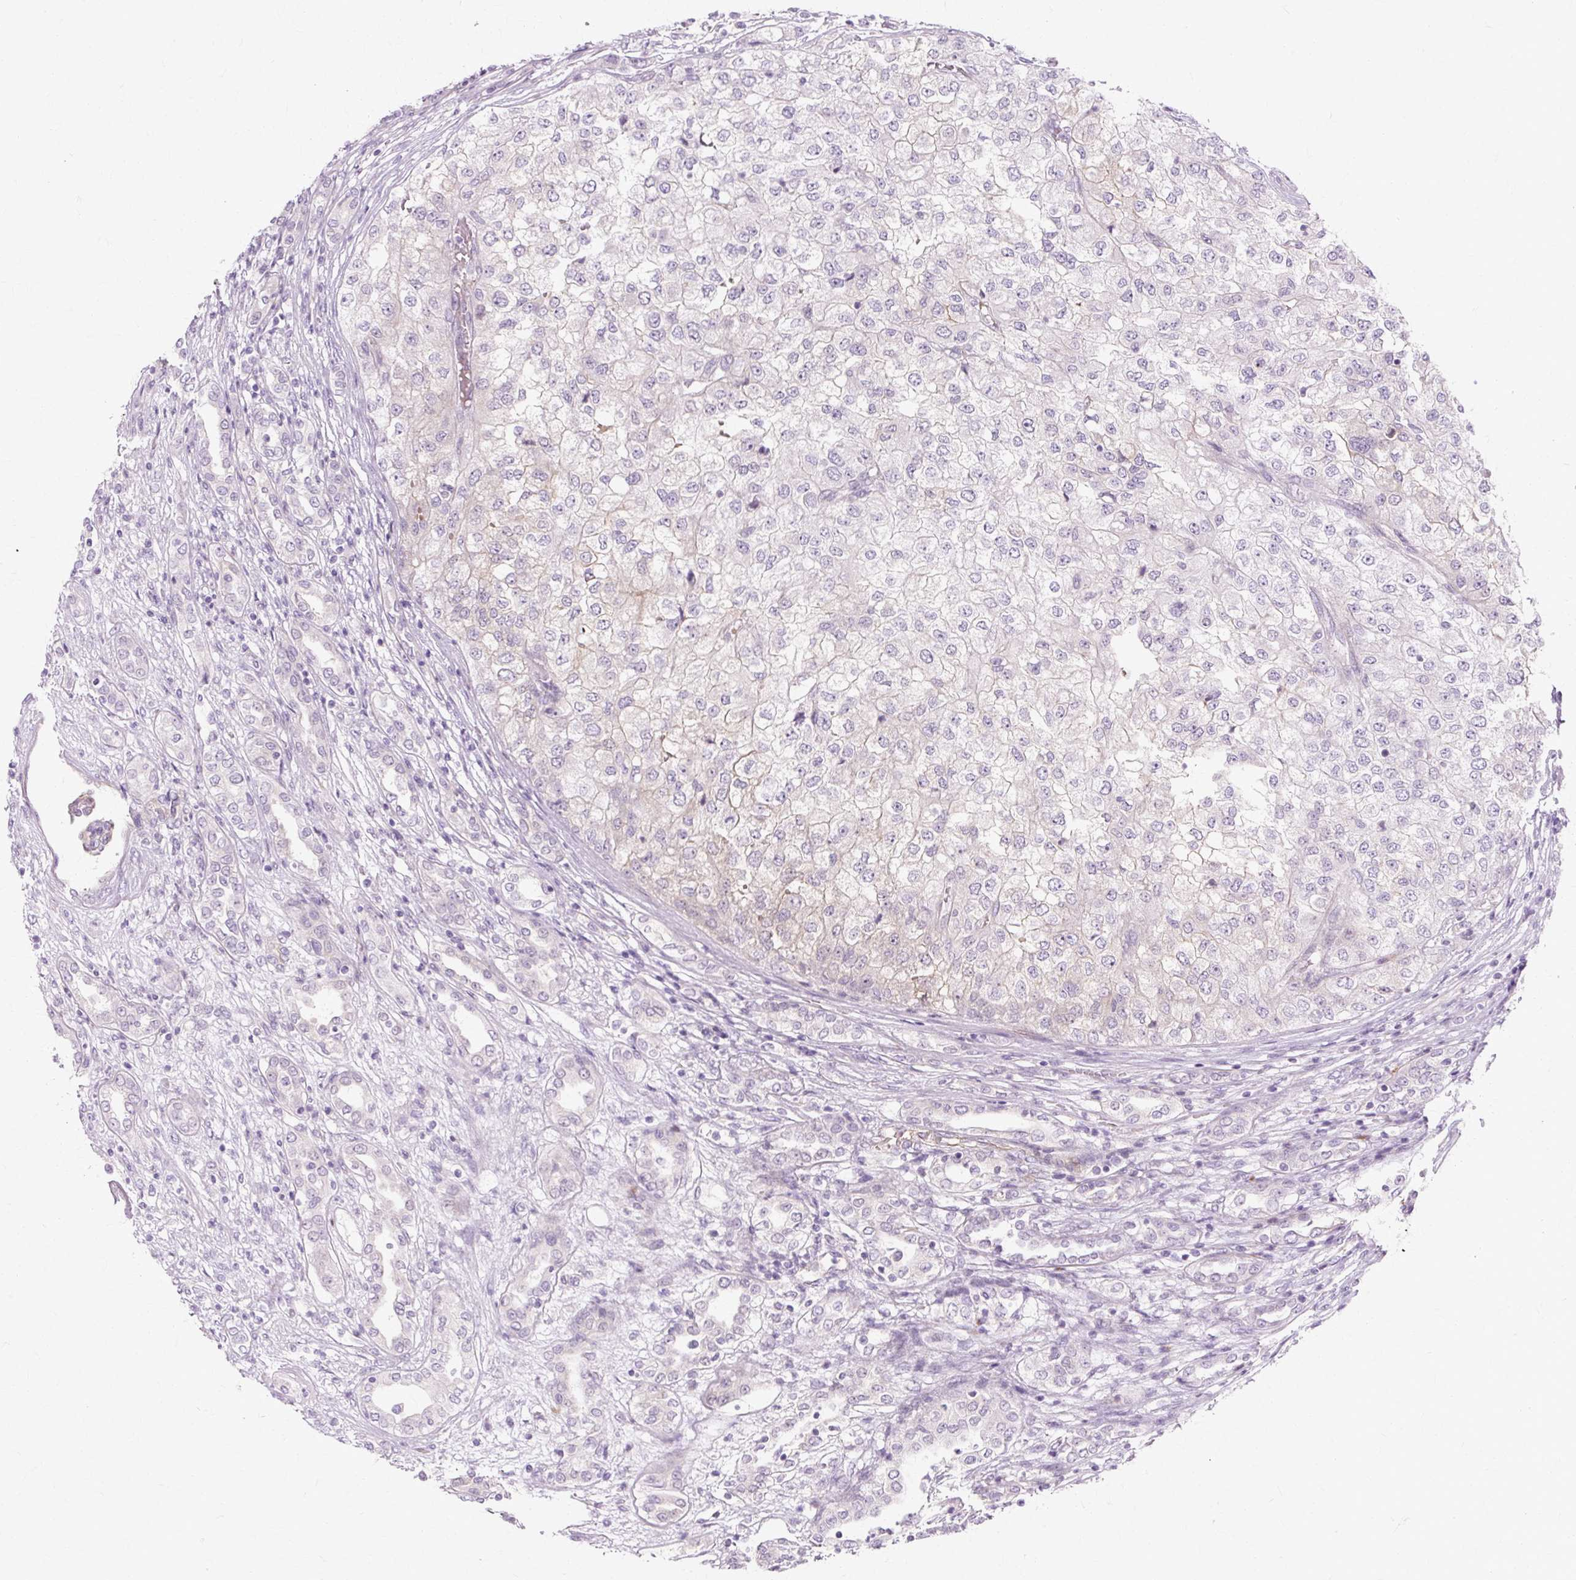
{"staining": {"intensity": "negative", "quantity": "none", "location": "none"}, "tissue": "renal cancer", "cell_type": "Tumor cells", "image_type": "cancer", "snomed": [{"axis": "morphology", "description": "Adenocarcinoma, NOS"}, {"axis": "topography", "description": "Kidney"}], "caption": "The immunohistochemistry (IHC) photomicrograph has no significant expression in tumor cells of renal cancer tissue. (Brightfield microscopy of DAB (3,3'-diaminobenzidine) immunohistochemistry at high magnification).", "gene": "ZNF35", "patient": {"sex": "female", "age": 54}}